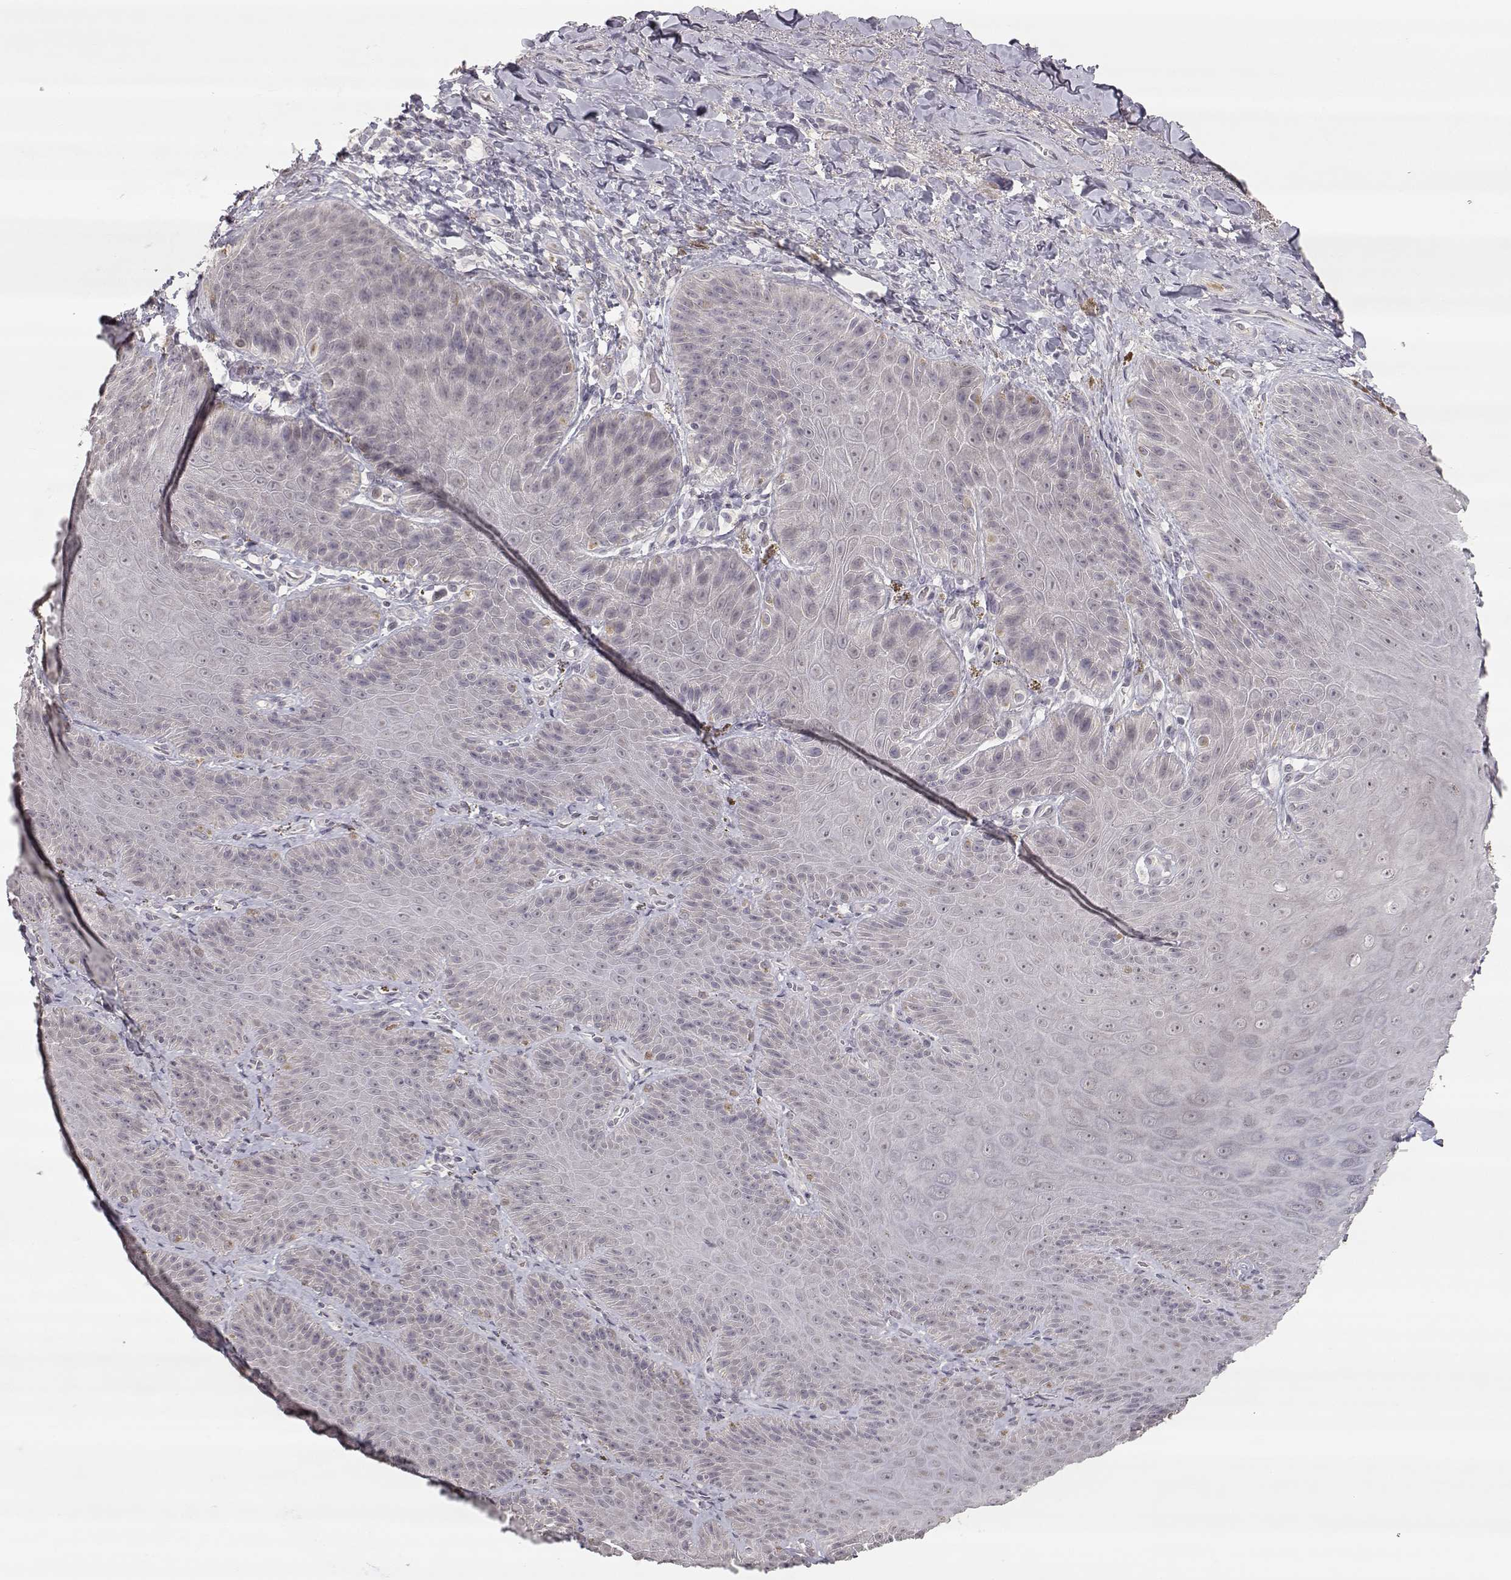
{"staining": {"intensity": "negative", "quantity": "none", "location": "none"}, "tissue": "adipose tissue", "cell_type": "Adipocytes", "image_type": "normal", "snomed": [{"axis": "morphology", "description": "Normal tissue, NOS"}, {"axis": "topography", "description": "Anal"}, {"axis": "topography", "description": "Peripheral nerve tissue"}], "caption": "Immunohistochemical staining of benign human adipose tissue shows no significant expression in adipocytes. Nuclei are stained in blue.", "gene": "PNMT", "patient": {"sex": "male", "age": 53}}